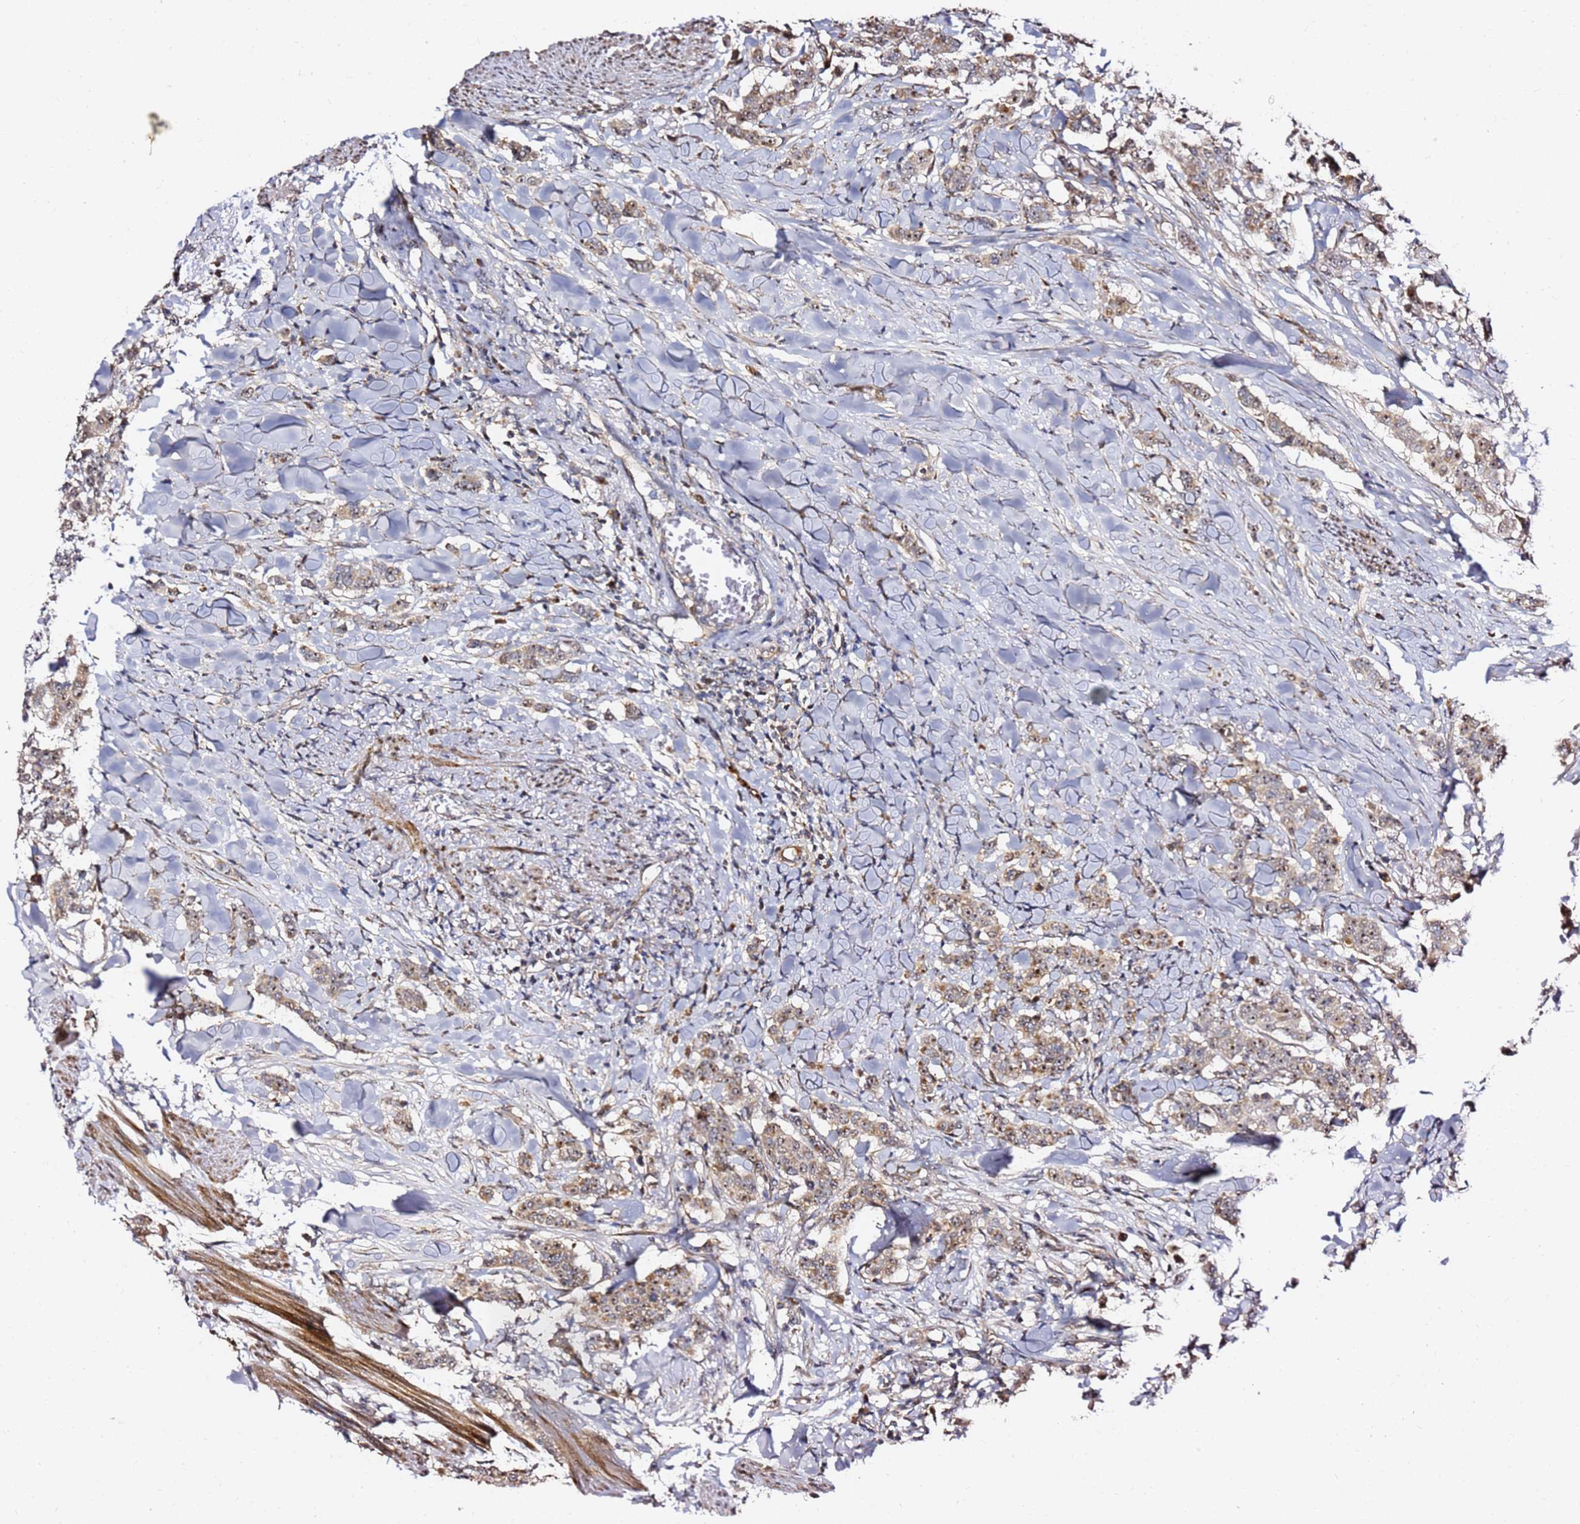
{"staining": {"intensity": "moderate", "quantity": ">75%", "location": "cytoplasmic/membranous,nuclear"}, "tissue": "breast cancer", "cell_type": "Tumor cells", "image_type": "cancer", "snomed": [{"axis": "morphology", "description": "Duct carcinoma"}, {"axis": "topography", "description": "Breast"}], "caption": "About >75% of tumor cells in breast cancer show moderate cytoplasmic/membranous and nuclear protein expression as visualized by brown immunohistochemical staining.", "gene": "KIF25", "patient": {"sex": "female", "age": 40}}